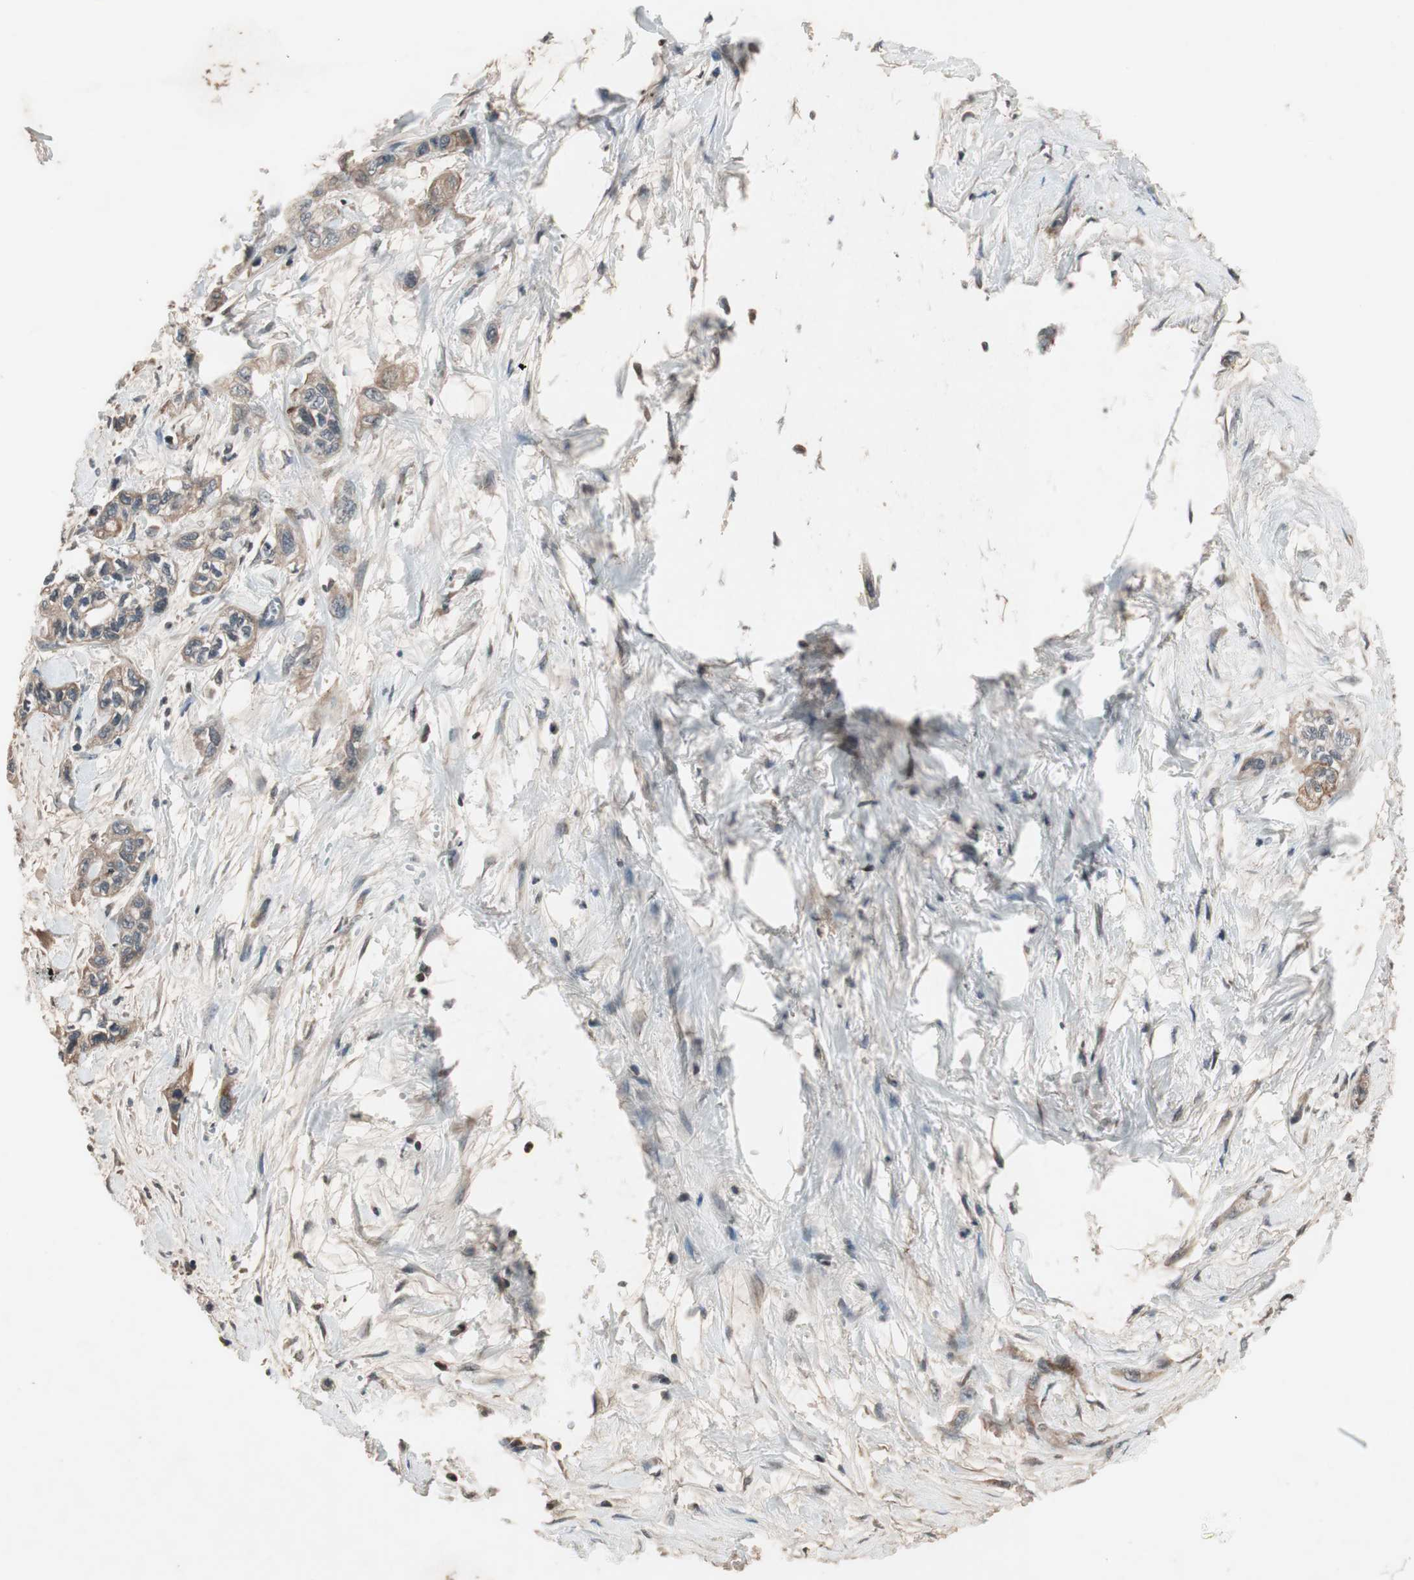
{"staining": {"intensity": "weak", "quantity": ">75%", "location": "cytoplasmic/membranous"}, "tissue": "pancreatic cancer", "cell_type": "Tumor cells", "image_type": "cancer", "snomed": [{"axis": "morphology", "description": "Adenocarcinoma, NOS"}, {"axis": "topography", "description": "Pancreas"}], "caption": "The immunohistochemical stain labels weak cytoplasmic/membranous expression in tumor cells of pancreatic cancer tissue.", "gene": "GCLM", "patient": {"sex": "male", "age": 74}}